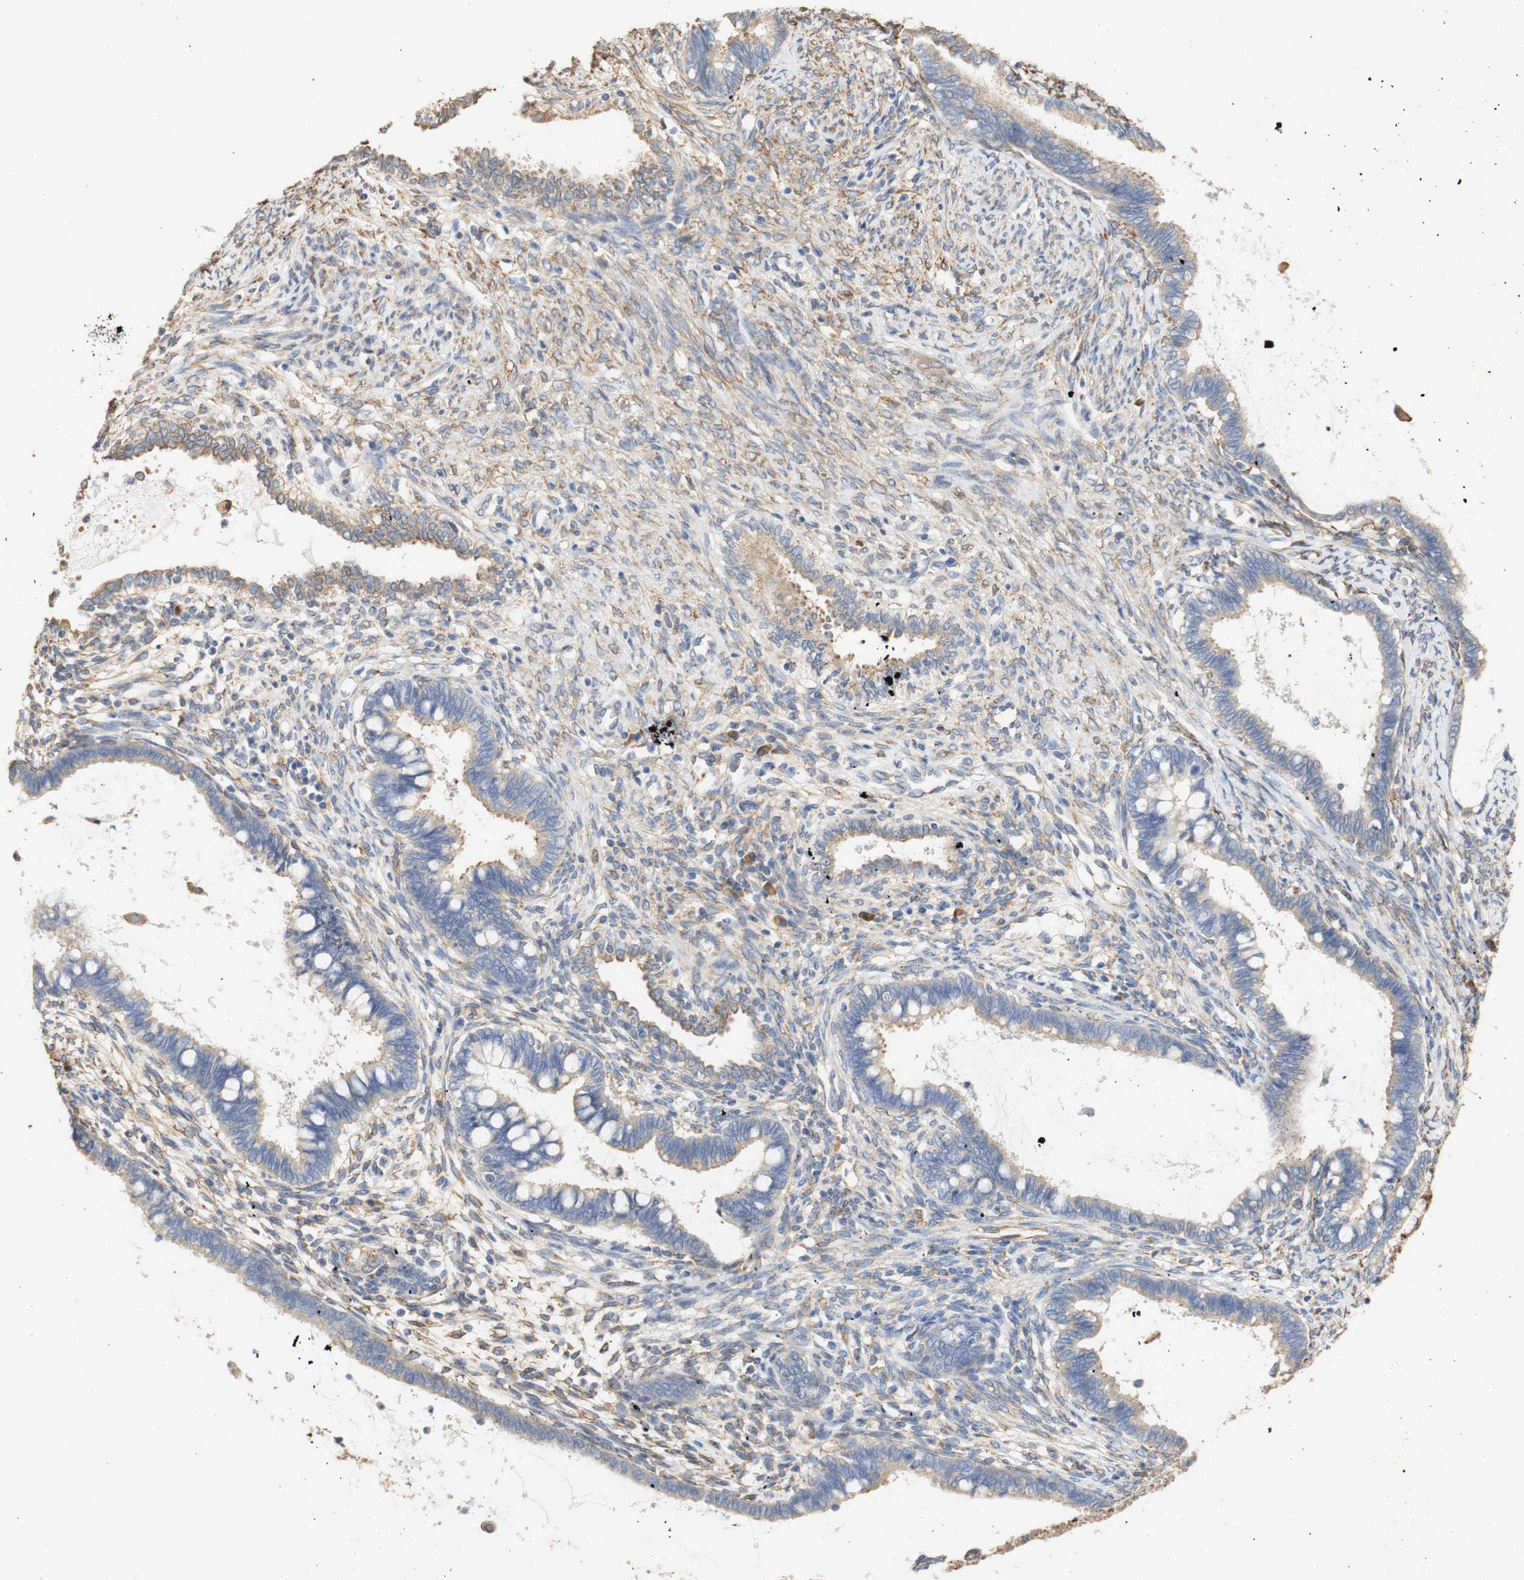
{"staining": {"intensity": "weak", "quantity": "<25%", "location": "cytoplasmic/membranous"}, "tissue": "cervical cancer", "cell_type": "Tumor cells", "image_type": "cancer", "snomed": [{"axis": "morphology", "description": "Adenocarcinoma, NOS"}, {"axis": "topography", "description": "Cervix"}], "caption": "Protein analysis of cervical adenocarcinoma shows no significant positivity in tumor cells.", "gene": "EIF2AK4", "patient": {"sex": "female", "age": 44}}